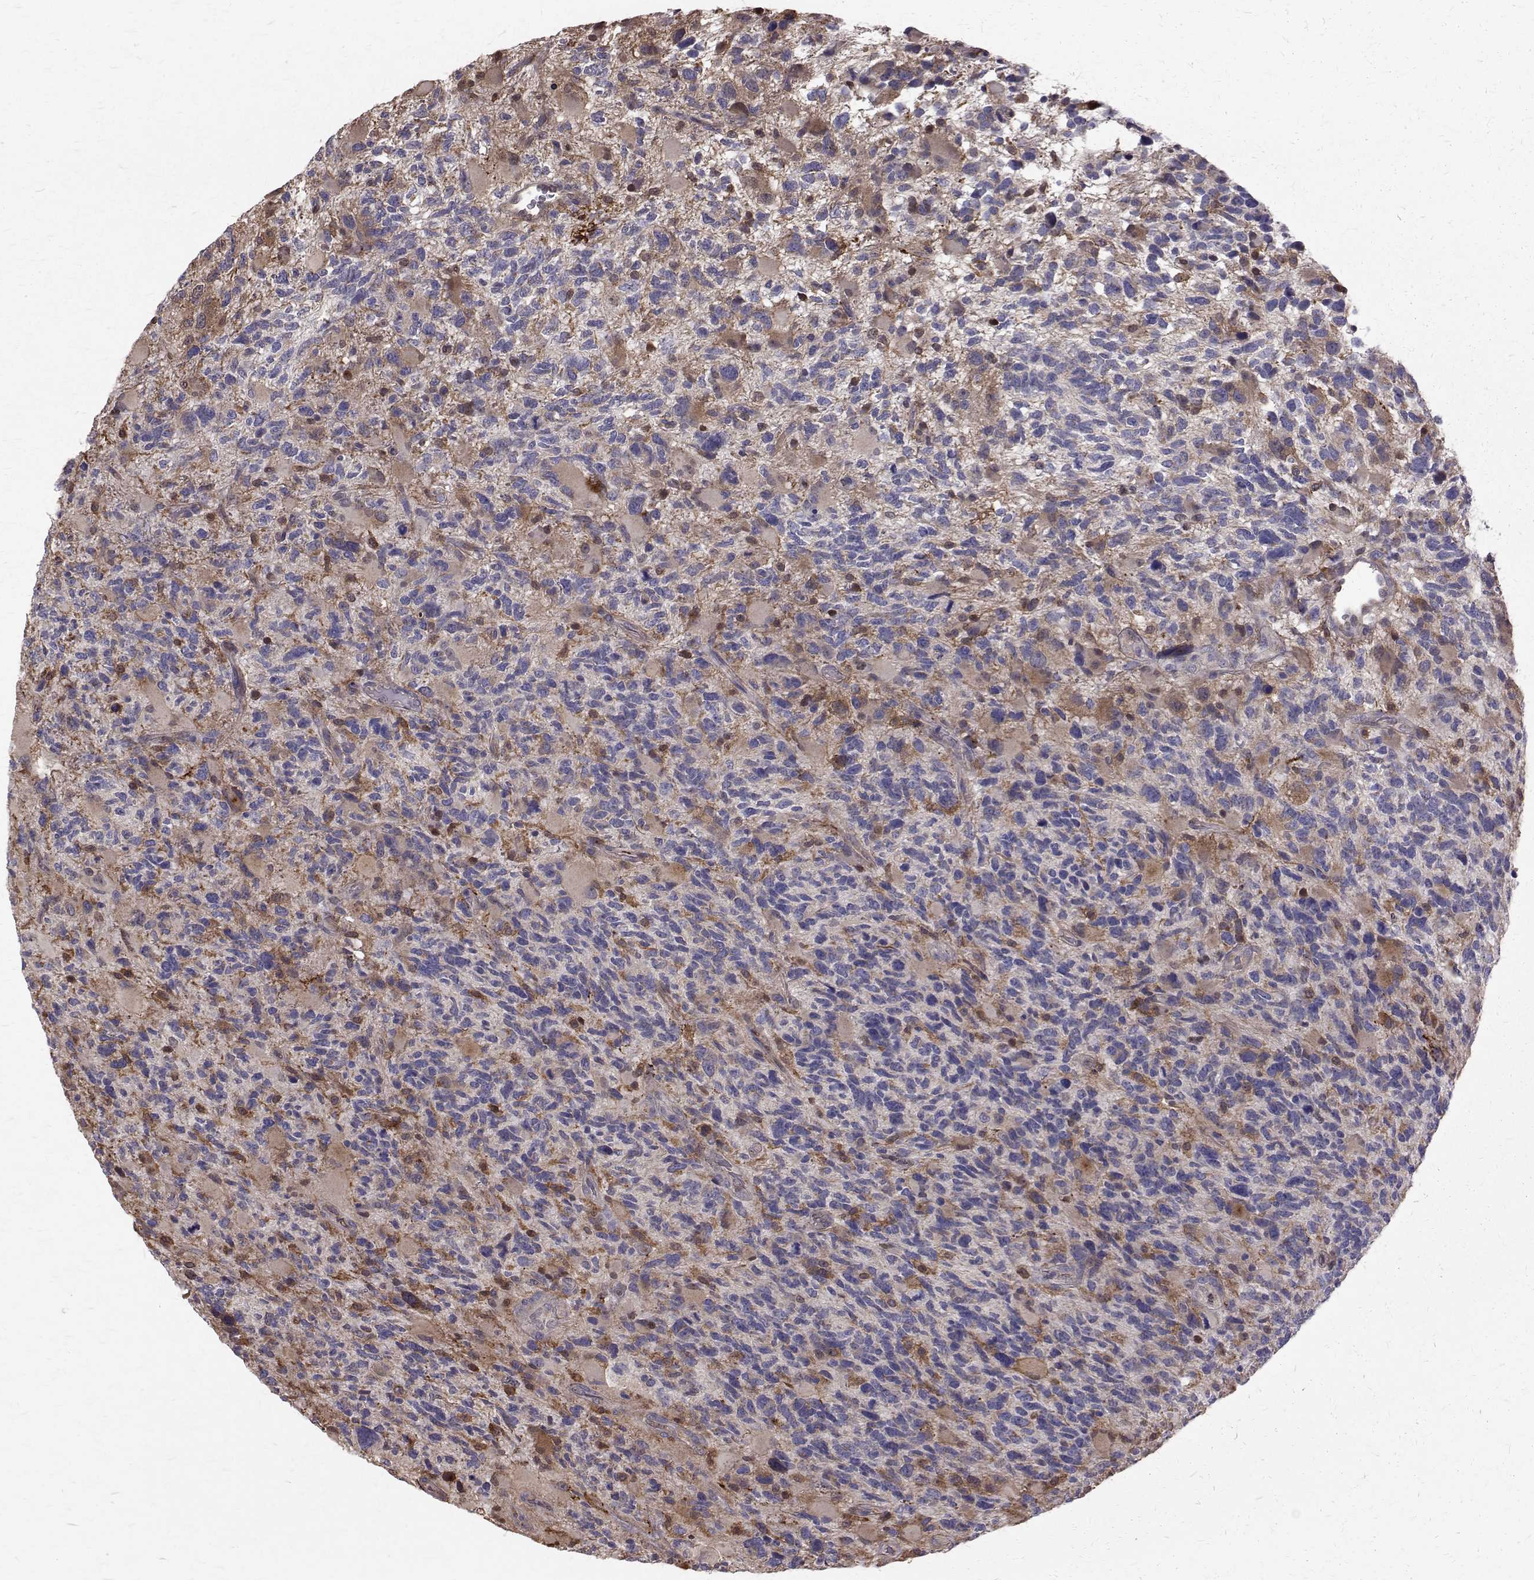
{"staining": {"intensity": "moderate", "quantity": "<25%", "location": "nuclear"}, "tissue": "glioma", "cell_type": "Tumor cells", "image_type": "cancer", "snomed": [{"axis": "morphology", "description": "Glioma, malignant, High grade"}, {"axis": "topography", "description": "Brain"}], "caption": "Tumor cells display low levels of moderate nuclear expression in about <25% of cells in human glioma.", "gene": "CCDC89", "patient": {"sex": "female", "age": 71}}